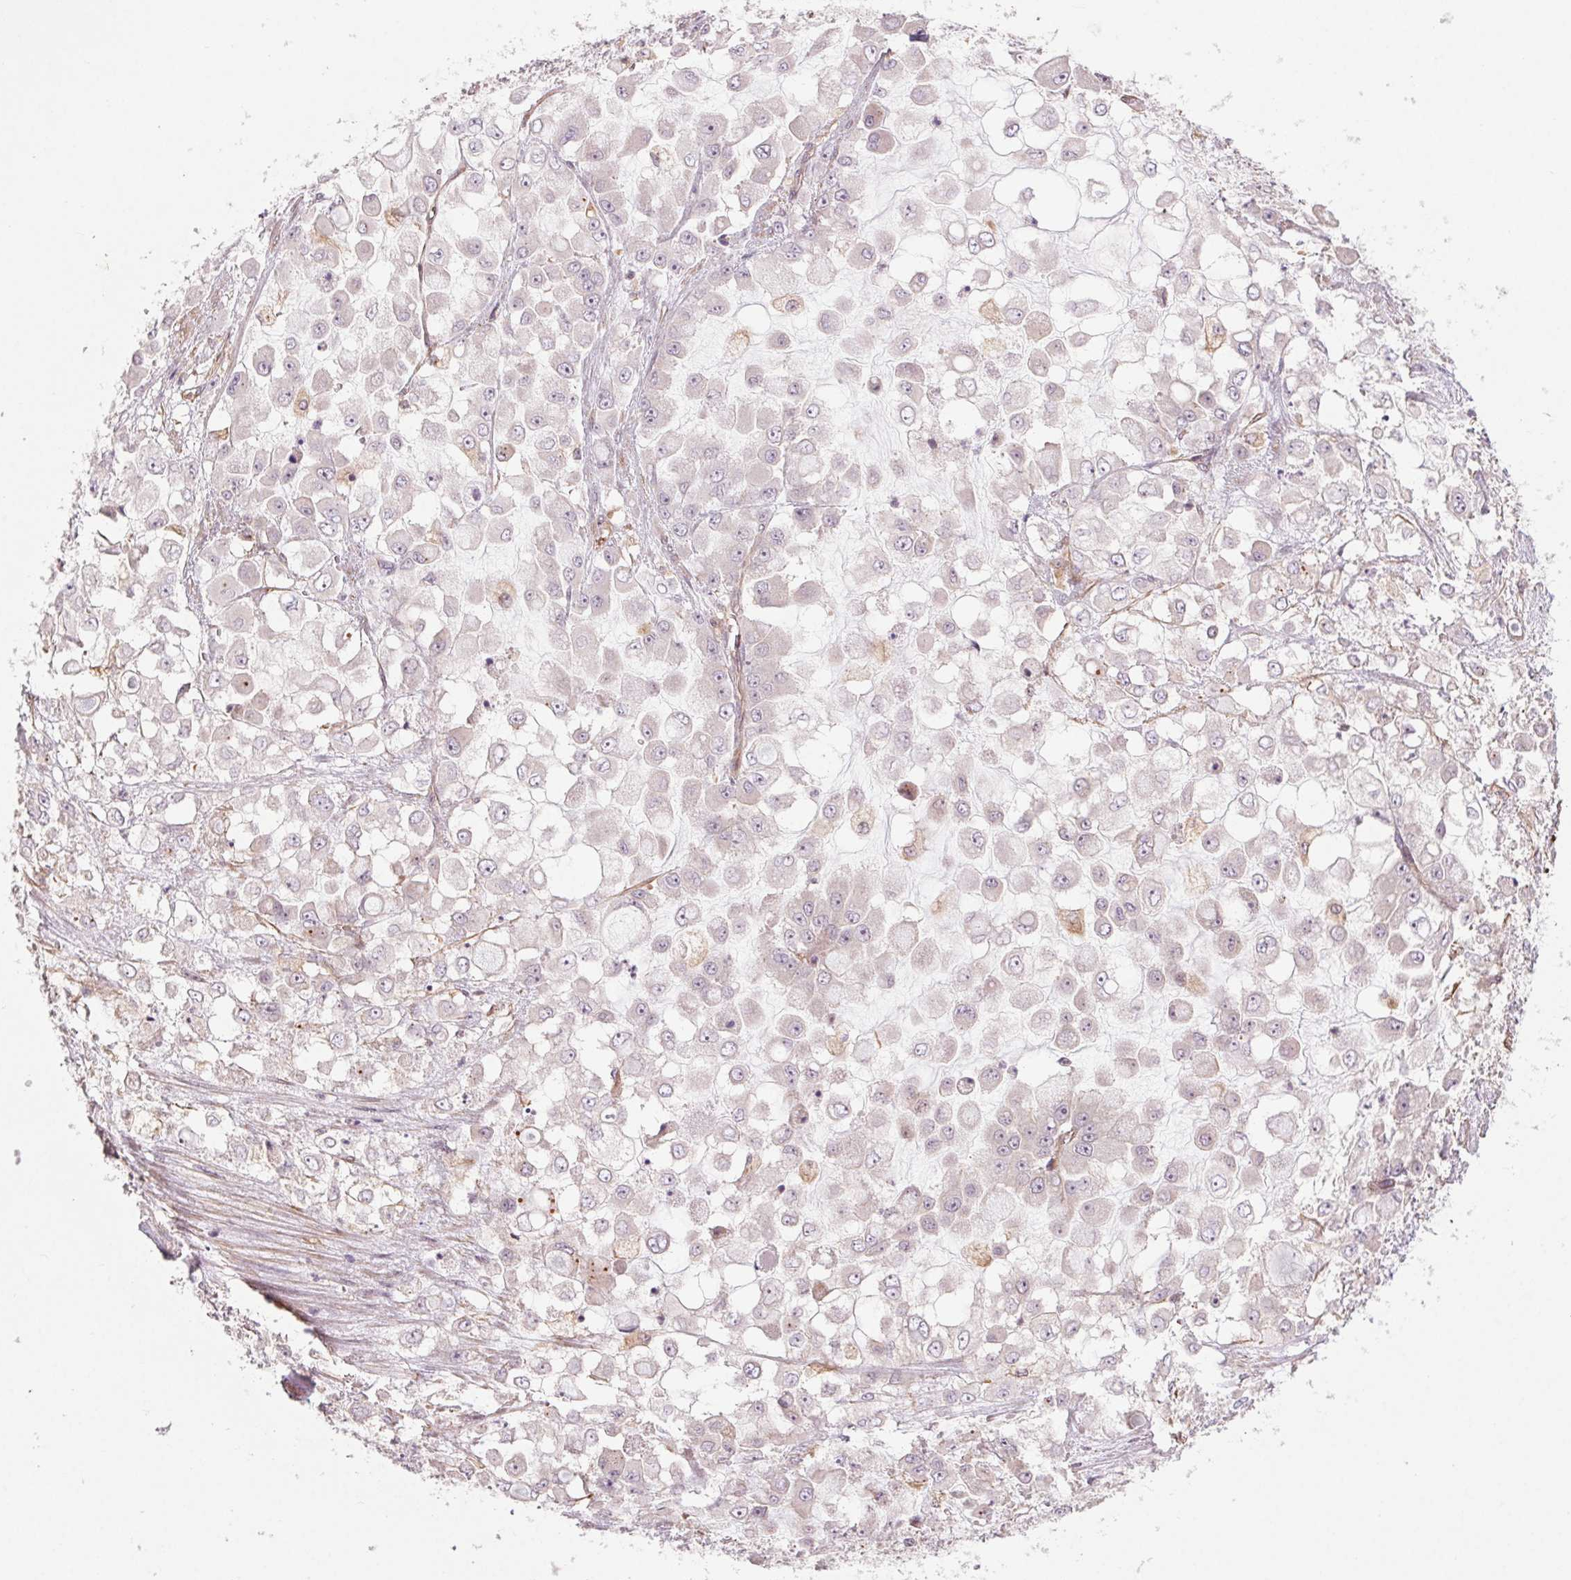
{"staining": {"intensity": "negative", "quantity": "none", "location": "none"}, "tissue": "stomach cancer", "cell_type": "Tumor cells", "image_type": "cancer", "snomed": [{"axis": "morphology", "description": "Adenocarcinoma, NOS"}, {"axis": "topography", "description": "Stomach"}], "caption": "Immunohistochemistry image of stomach cancer (adenocarcinoma) stained for a protein (brown), which shows no positivity in tumor cells. The staining is performed using DAB brown chromogen with nuclei counter-stained in using hematoxylin.", "gene": "CCSER1", "patient": {"sex": "female", "age": 76}}